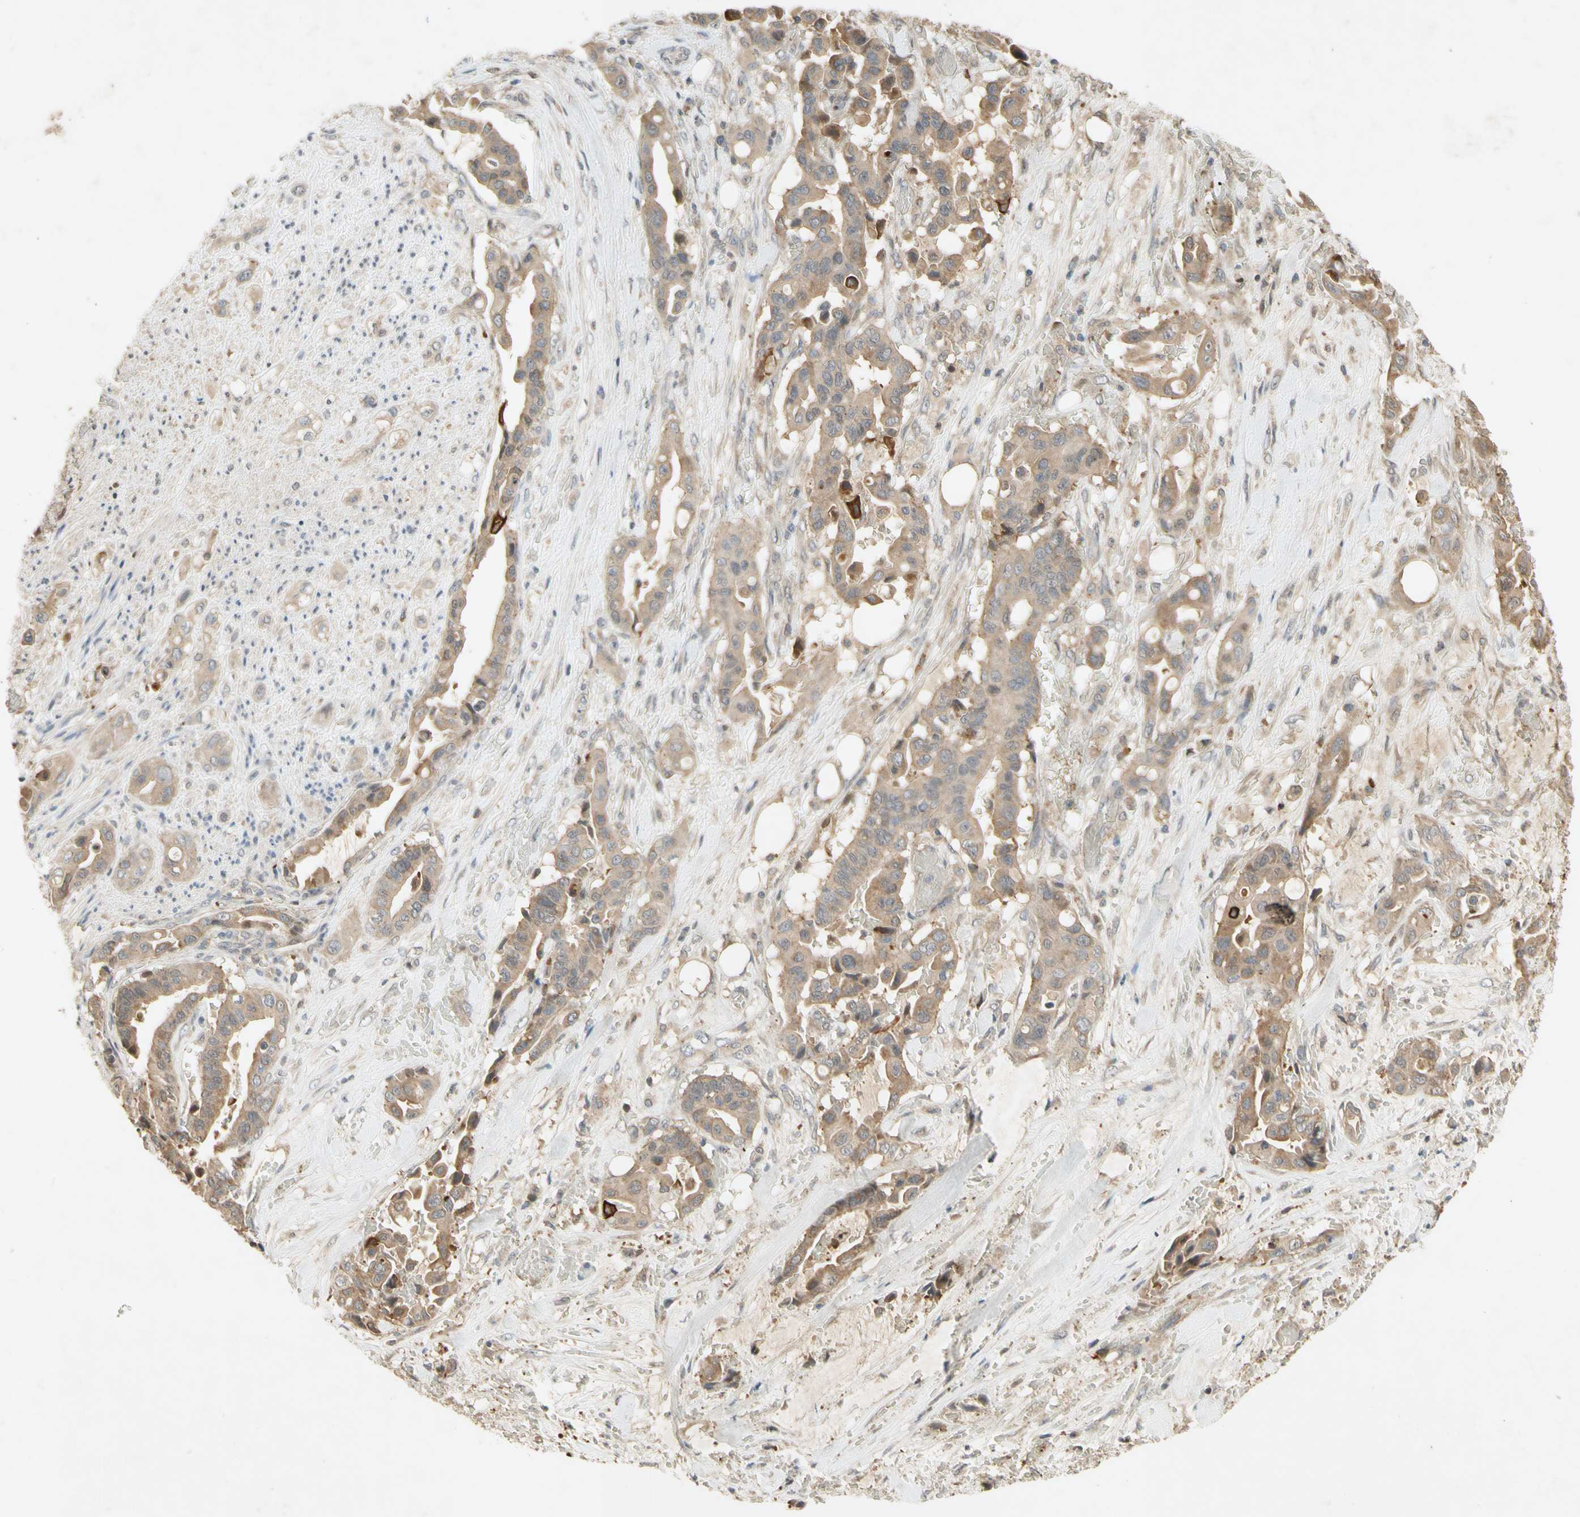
{"staining": {"intensity": "weak", "quantity": "25%-75%", "location": "cytoplasmic/membranous"}, "tissue": "liver cancer", "cell_type": "Tumor cells", "image_type": "cancer", "snomed": [{"axis": "morphology", "description": "Cholangiocarcinoma"}, {"axis": "topography", "description": "Liver"}], "caption": "Immunohistochemical staining of cholangiocarcinoma (liver) reveals low levels of weak cytoplasmic/membranous positivity in about 25%-75% of tumor cells.", "gene": "NRG4", "patient": {"sex": "female", "age": 61}}